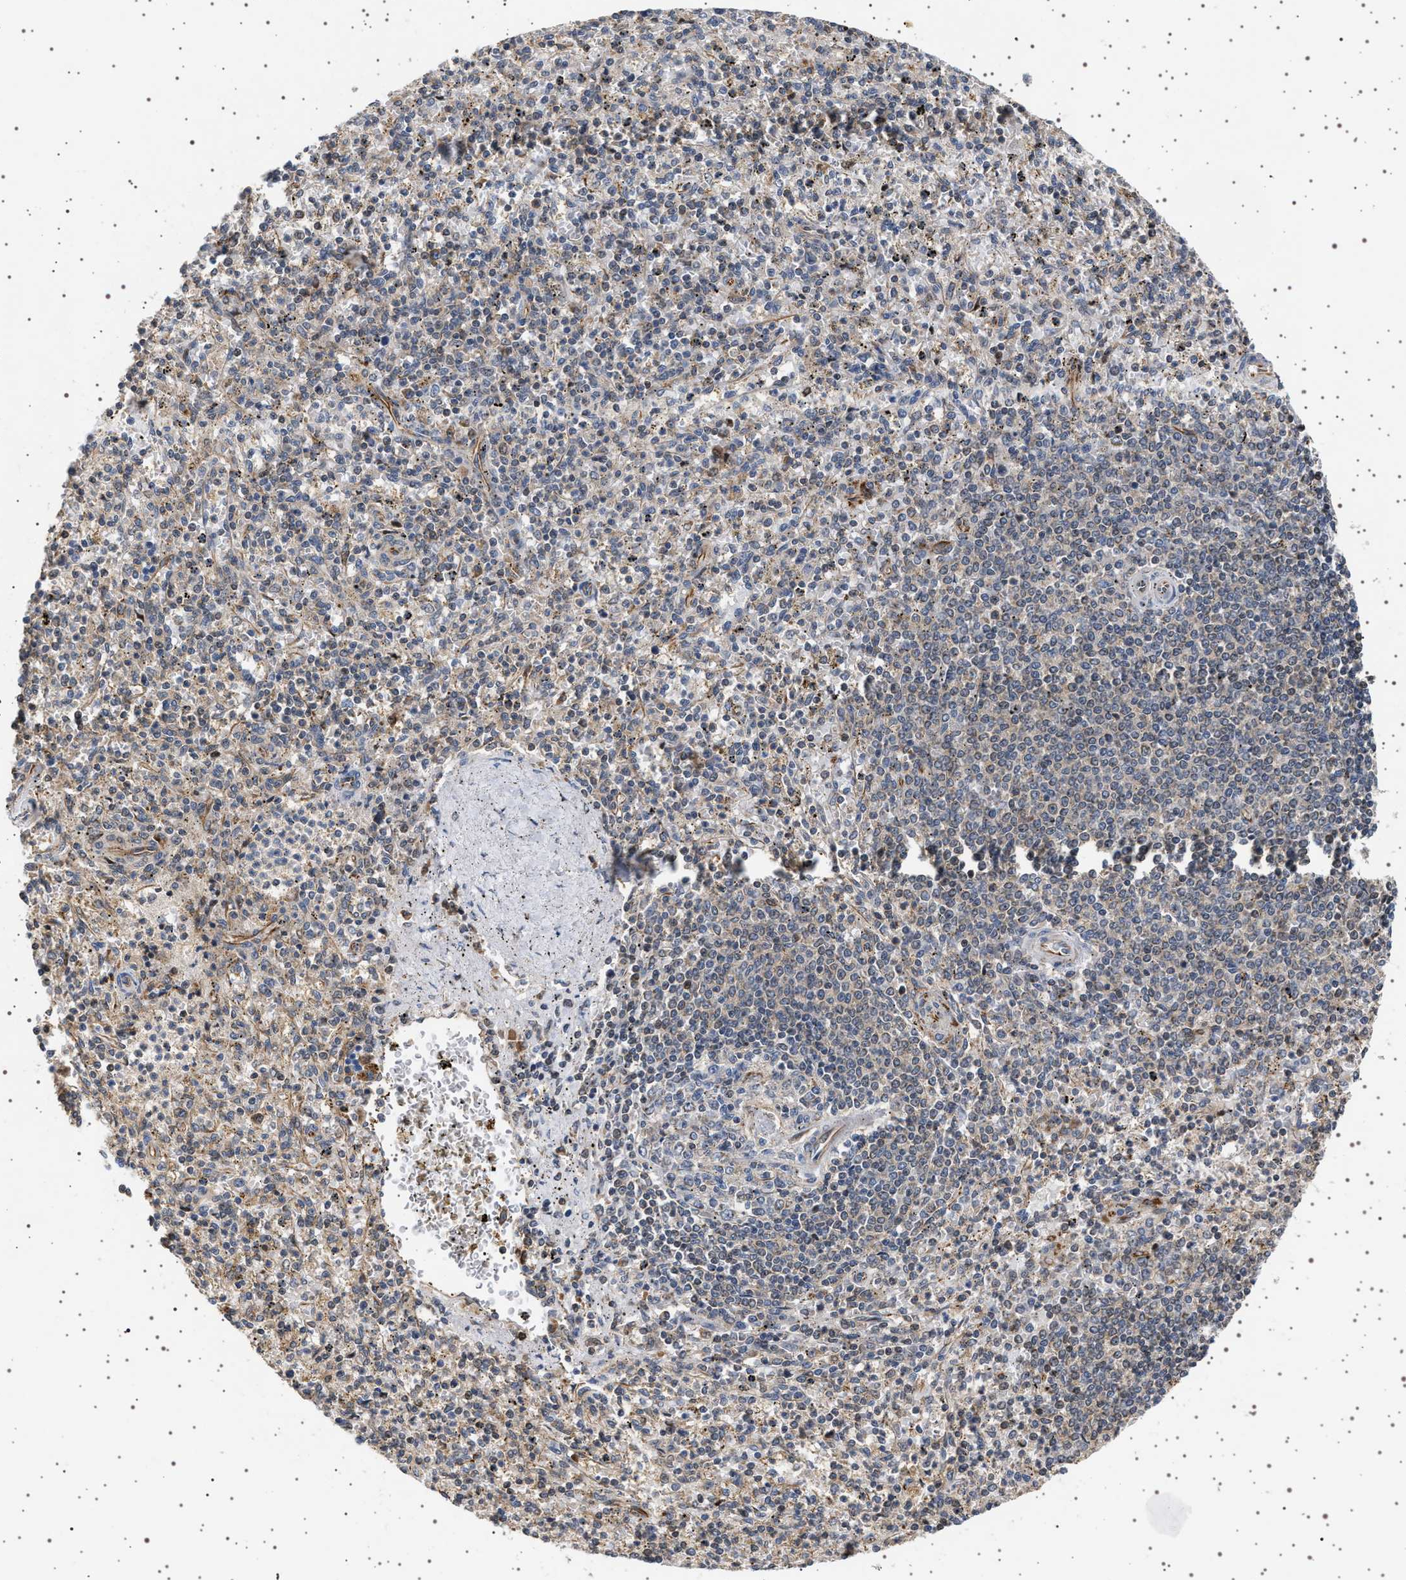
{"staining": {"intensity": "negative", "quantity": "none", "location": "none"}, "tissue": "spleen", "cell_type": "Cells in red pulp", "image_type": "normal", "snomed": [{"axis": "morphology", "description": "Normal tissue, NOS"}, {"axis": "topography", "description": "Spleen"}], "caption": "Immunohistochemistry (IHC) micrograph of normal human spleen stained for a protein (brown), which shows no positivity in cells in red pulp.", "gene": "TRUB2", "patient": {"sex": "male", "age": 72}}